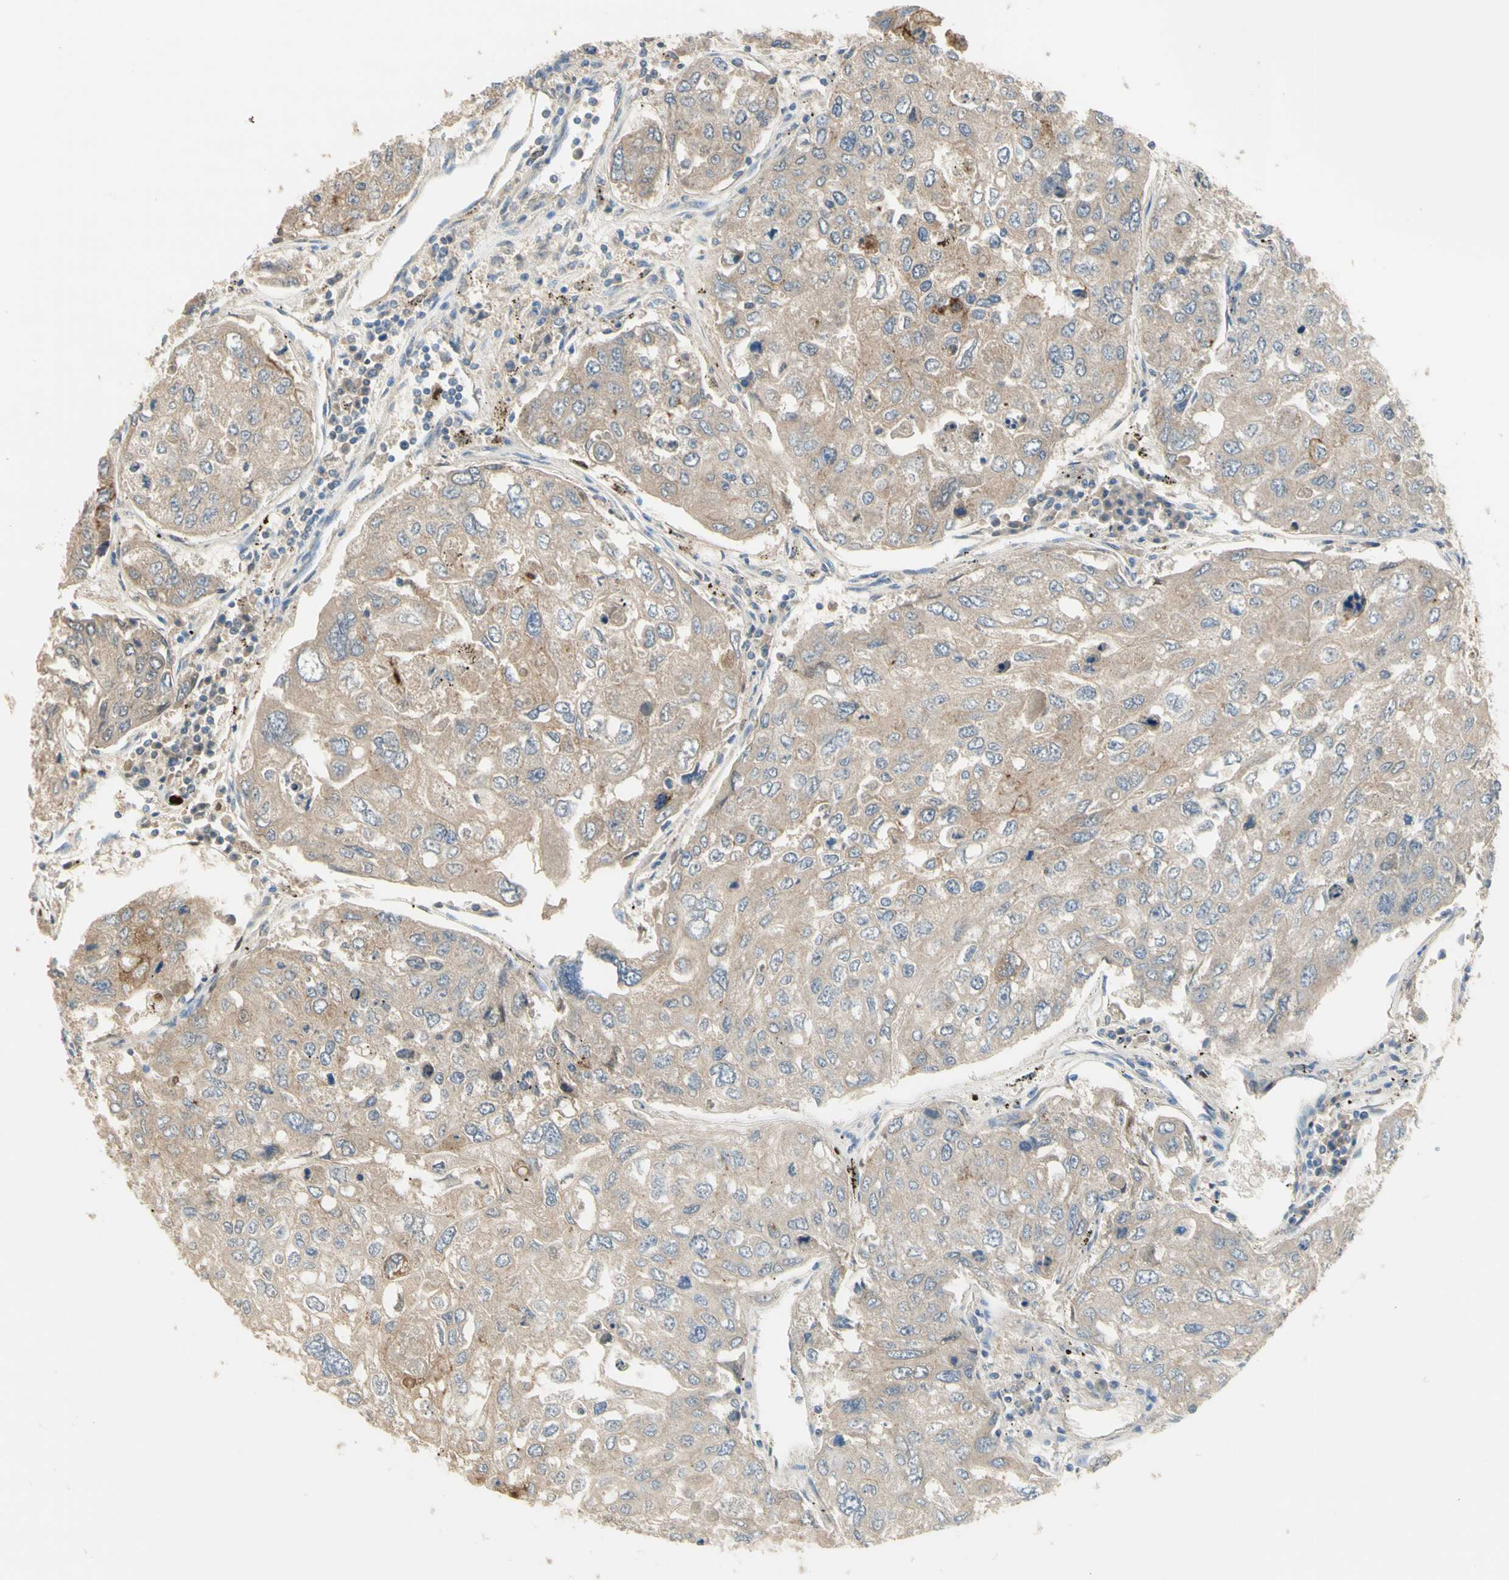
{"staining": {"intensity": "moderate", "quantity": ">75%", "location": "cytoplasmic/membranous"}, "tissue": "urothelial cancer", "cell_type": "Tumor cells", "image_type": "cancer", "snomed": [{"axis": "morphology", "description": "Urothelial carcinoma, High grade"}, {"axis": "topography", "description": "Lymph node"}, {"axis": "topography", "description": "Urinary bladder"}], "caption": "DAB (3,3'-diaminobenzidine) immunohistochemical staining of human urothelial cancer reveals moderate cytoplasmic/membranous protein expression in approximately >75% of tumor cells. (Stains: DAB (3,3'-diaminobenzidine) in brown, nuclei in blue, Microscopy: brightfield microscopy at high magnification).", "gene": "NECTIN4", "patient": {"sex": "male", "age": 51}}